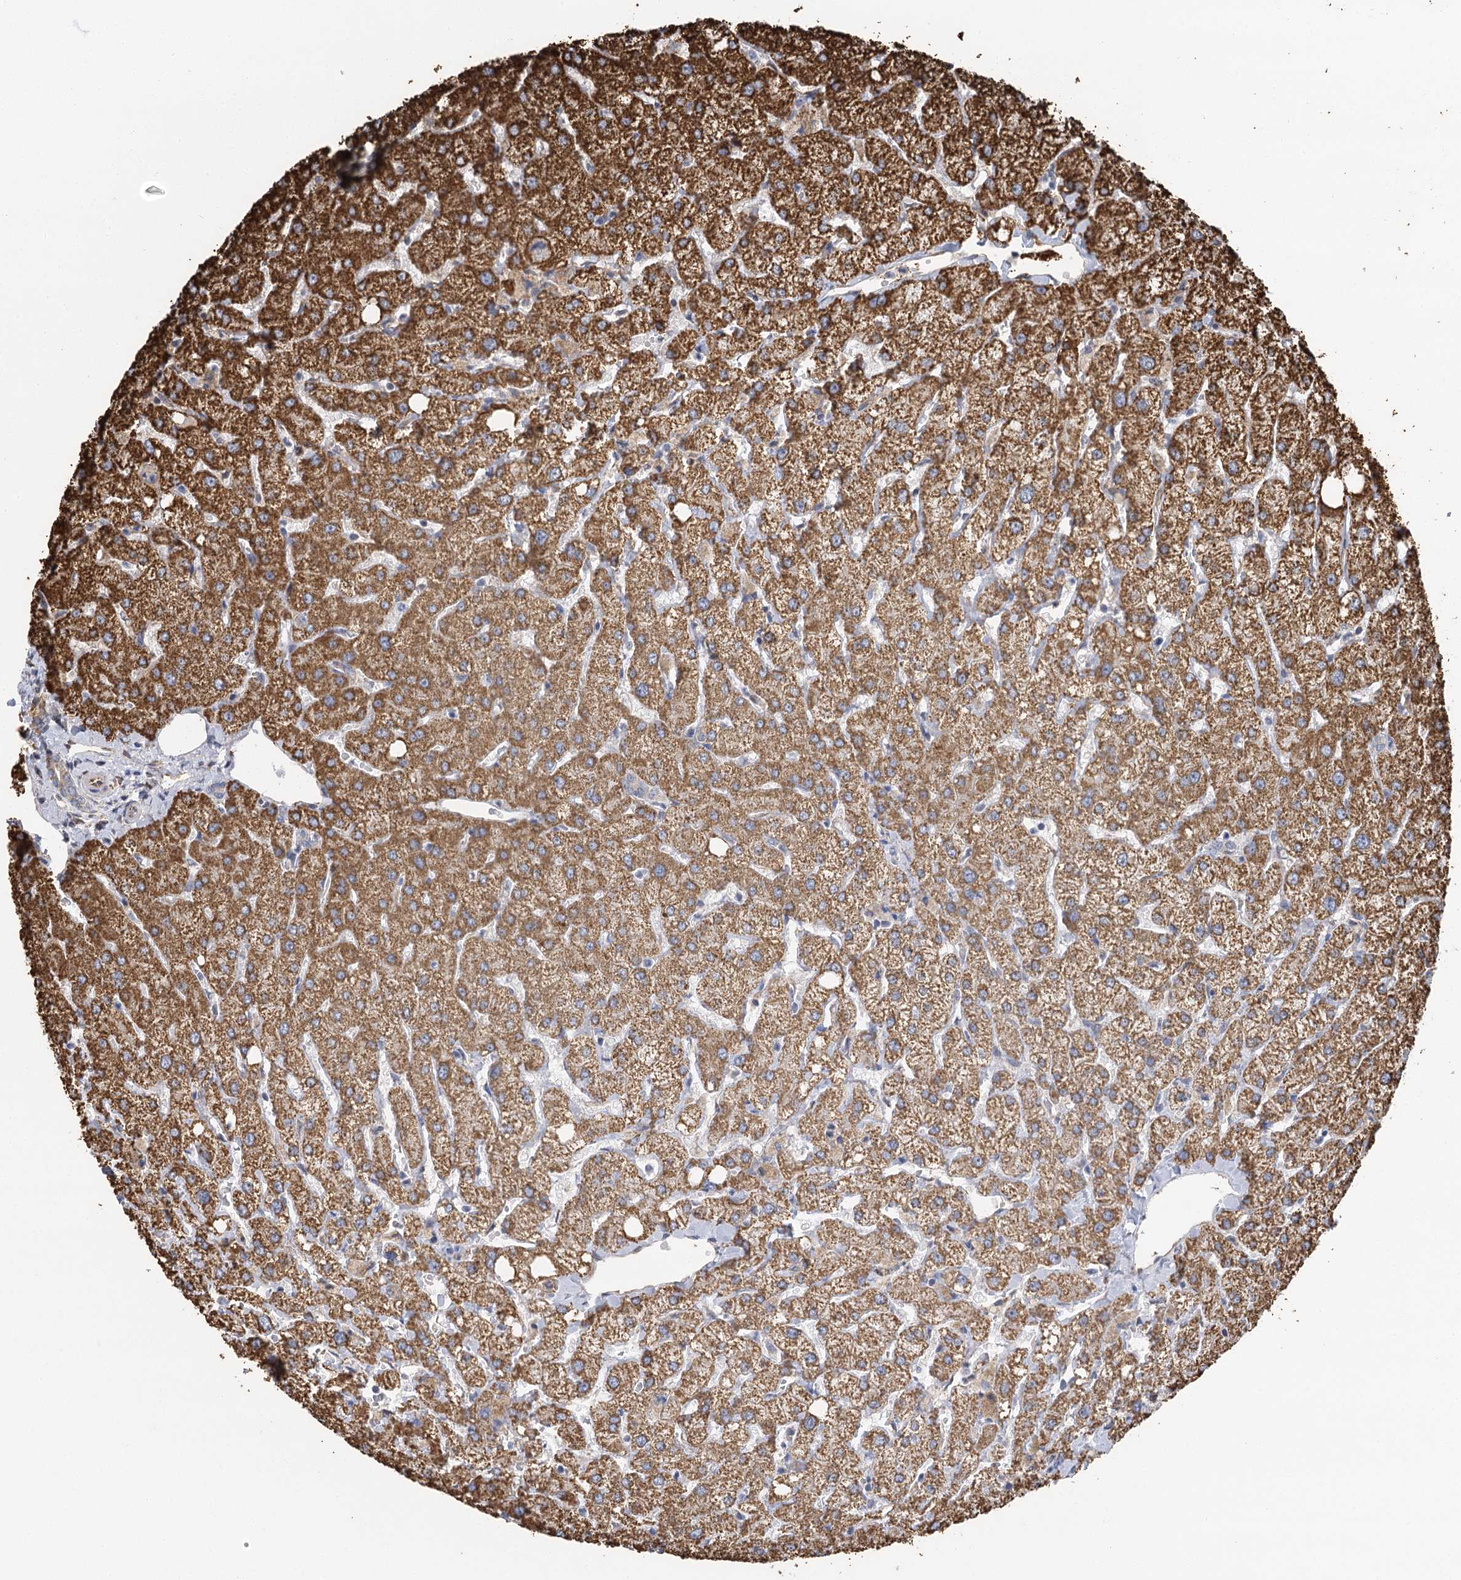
{"staining": {"intensity": "weak", "quantity": "25%-75%", "location": "cytoplasmic/membranous"}, "tissue": "liver", "cell_type": "Cholangiocytes", "image_type": "normal", "snomed": [{"axis": "morphology", "description": "Normal tissue, NOS"}, {"axis": "topography", "description": "Liver"}], "caption": "Liver stained with immunohistochemistry reveals weak cytoplasmic/membranous expression in about 25%-75% of cholangiocytes.", "gene": "IL11RA", "patient": {"sex": "female", "age": 54}}